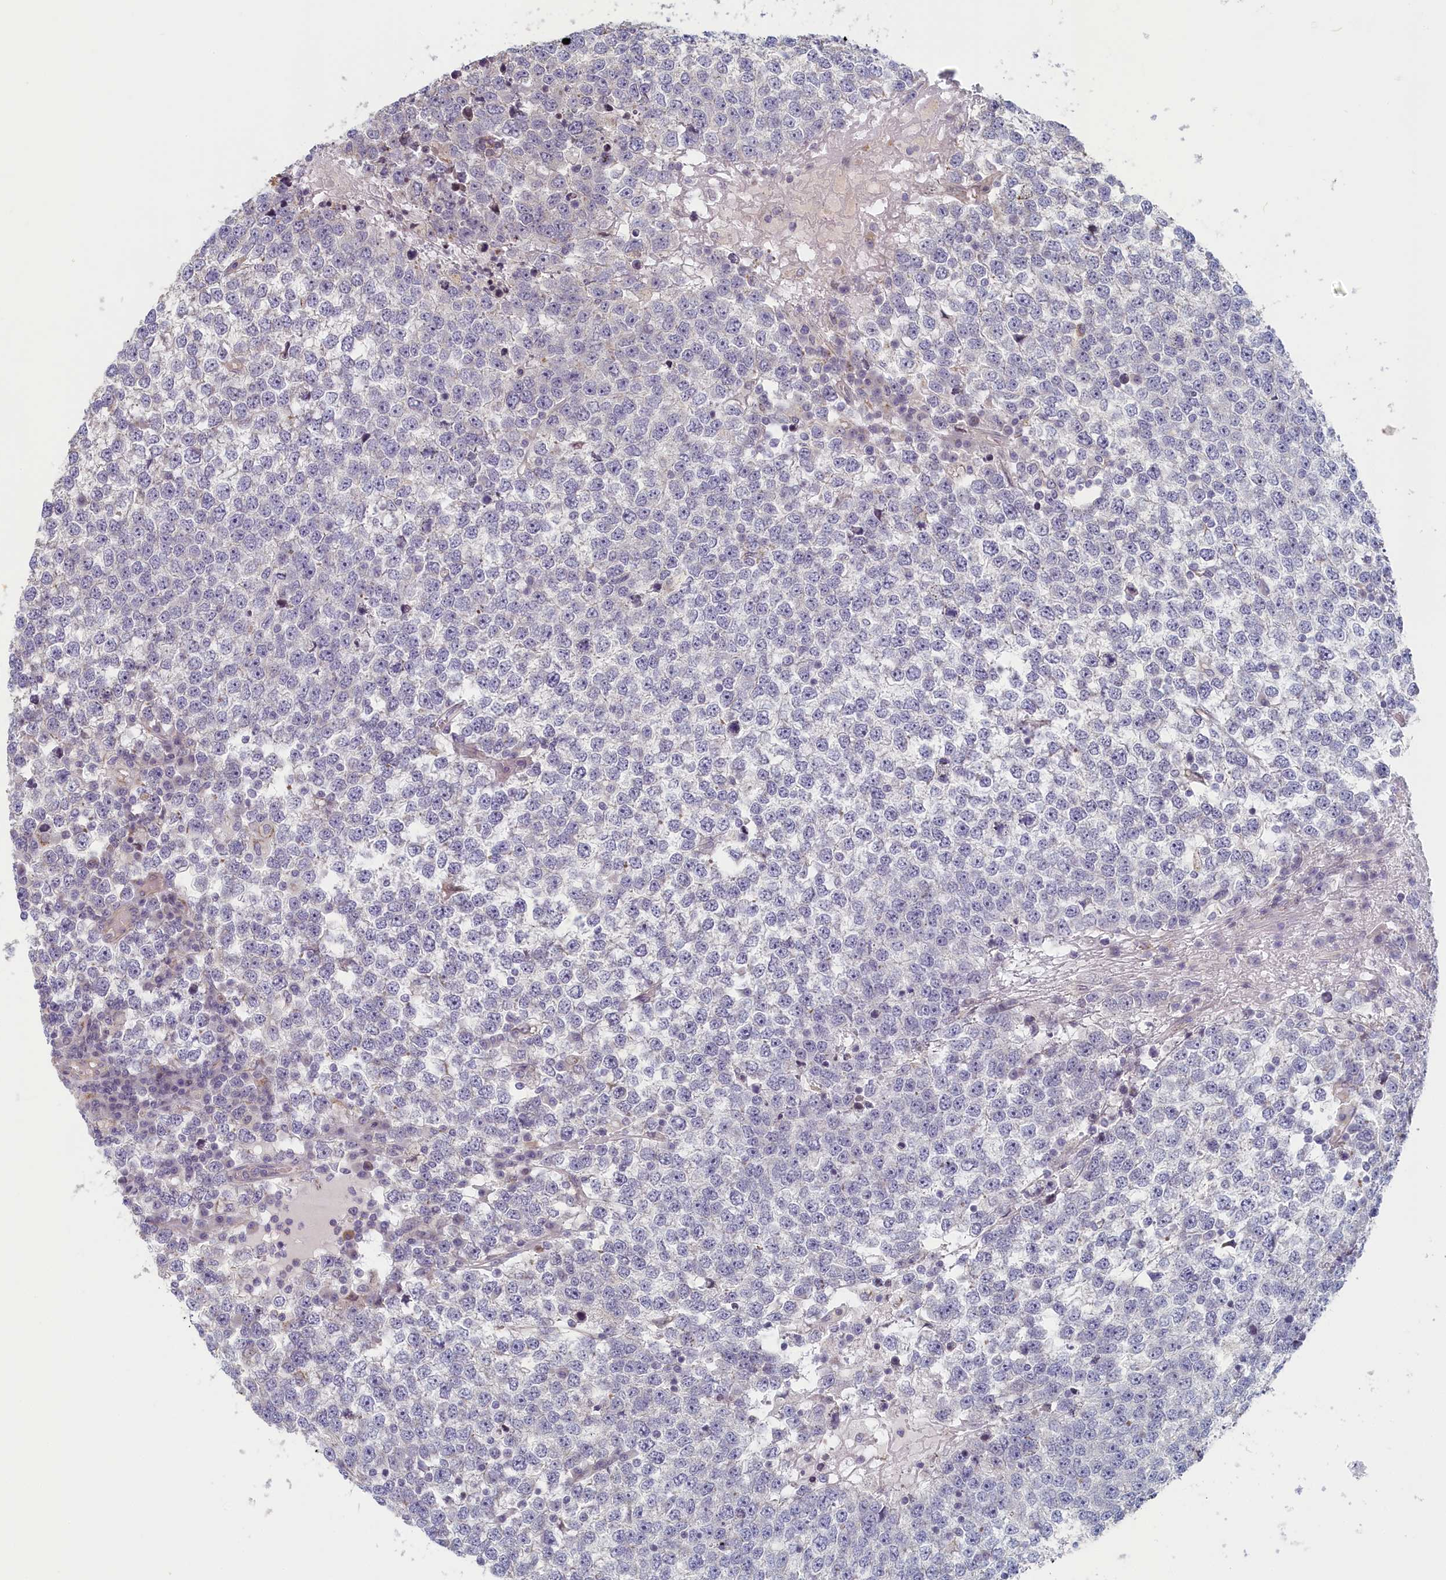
{"staining": {"intensity": "negative", "quantity": "none", "location": "none"}, "tissue": "testis cancer", "cell_type": "Tumor cells", "image_type": "cancer", "snomed": [{"axis": "morphology", "description": "Seminoma, NOS"}, {"axis": "topography", "description": "Testis"}], "caption": "Seminoma (testis) stained for a protein using immunohistochemistry exhibits no expression tumor cells.", "gene": "INTS4", "patient": {"sex": "male", "age": 65}}